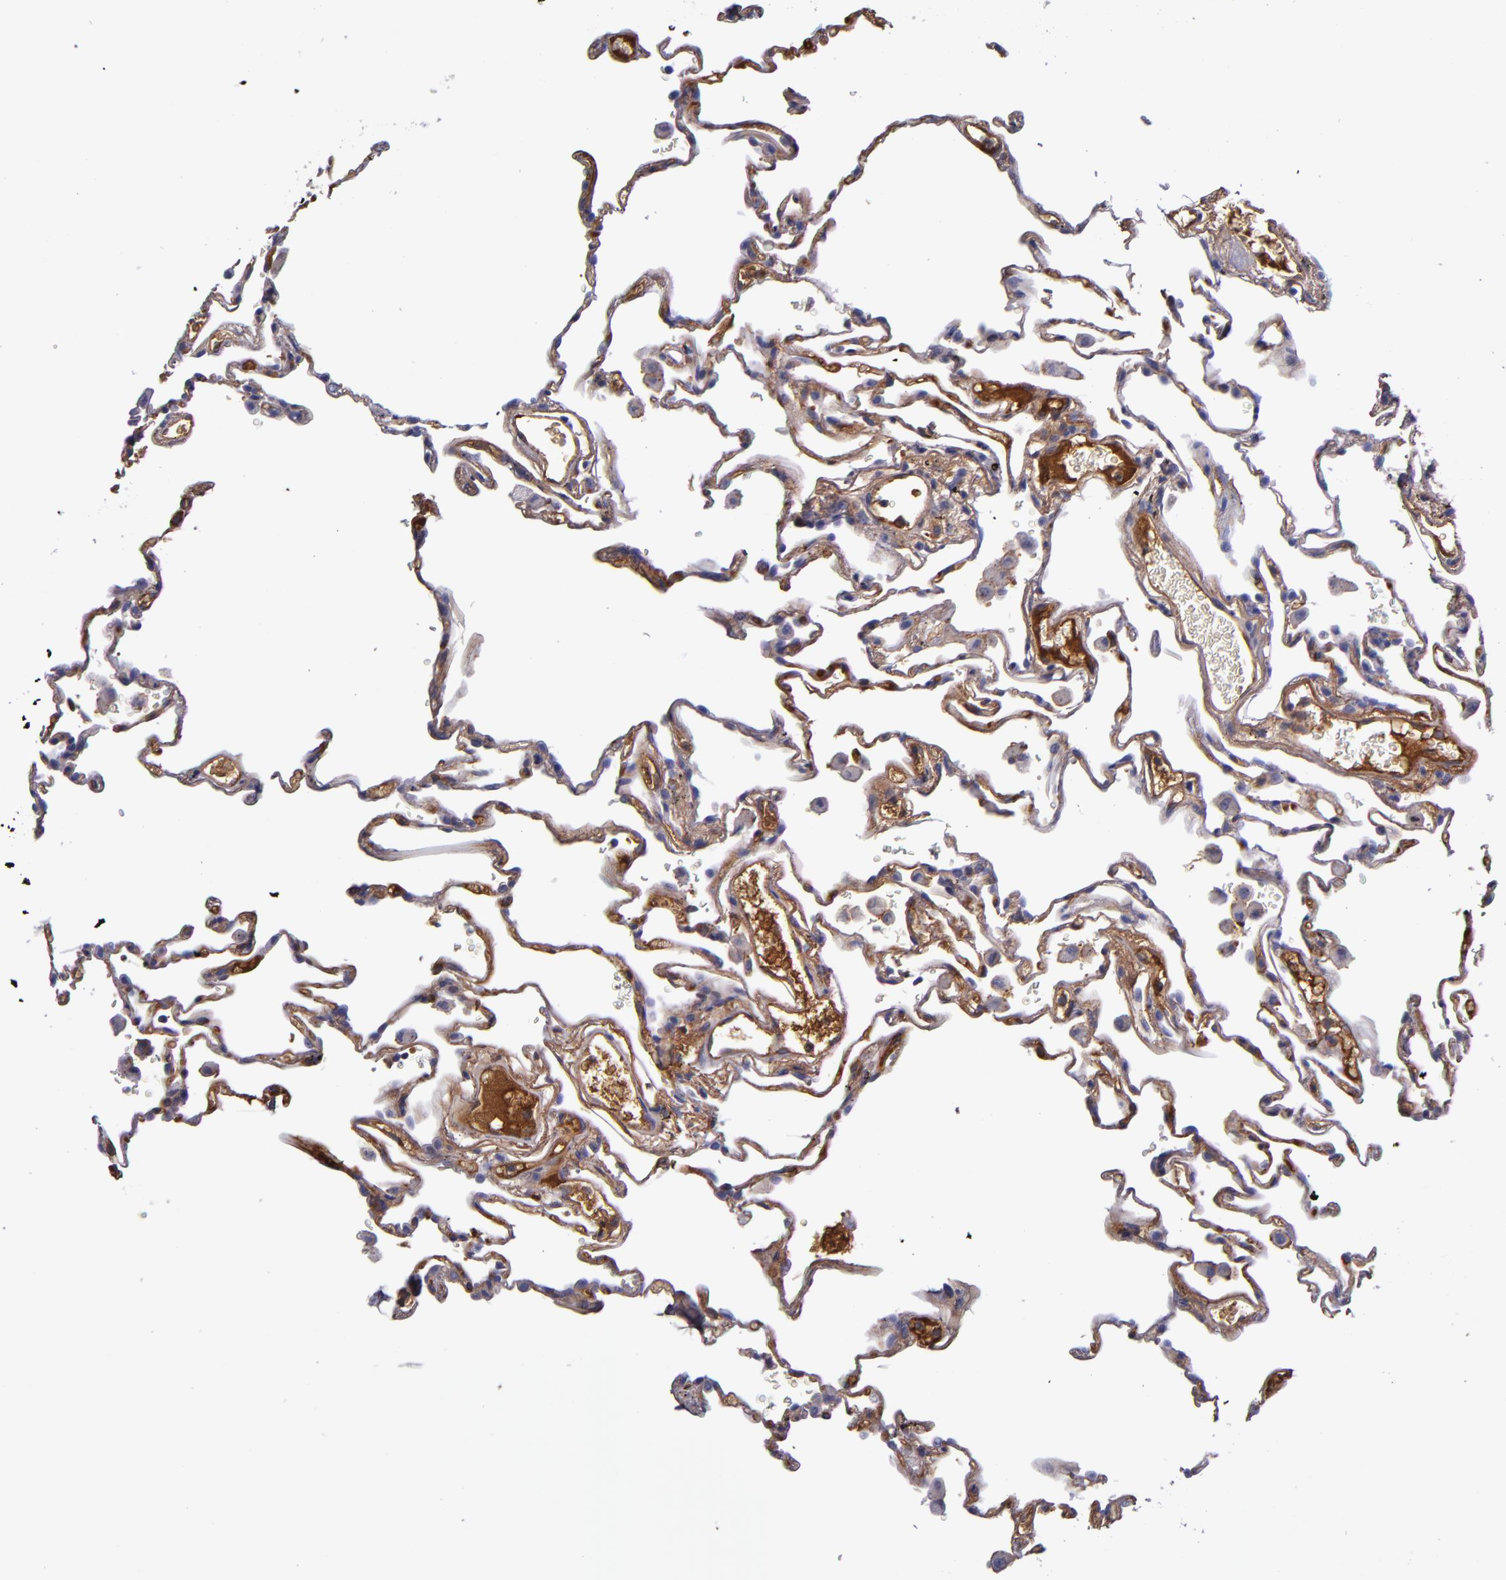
{"staining": {"intensity": "moderate", "quantity": "25%-75%", "location": "cytoplasmic/membranous"}, "tissue": "lung", "cell_type": "Alveolar cells", "image_type": "normal", "snomed": [{"axis": "morphology", "description": "Normal tissue, NOS"}, {"axis": "morphology", "description": "Inflammation, NOS"}, {"axis": "topography", "description": "Lung"}], "caption": "Immunohistochemistry (IHC) micrograph of normal lung: lung stained using IHC demonstrates medium levels of moderate protein expression localized specifically in the cytoplasmic/membranous of alveolar cells, appearing as a cytoplasmic/membranous brown color.", "gene": "CLEC3B", "patient": {"sex": "male", "age": 69}}